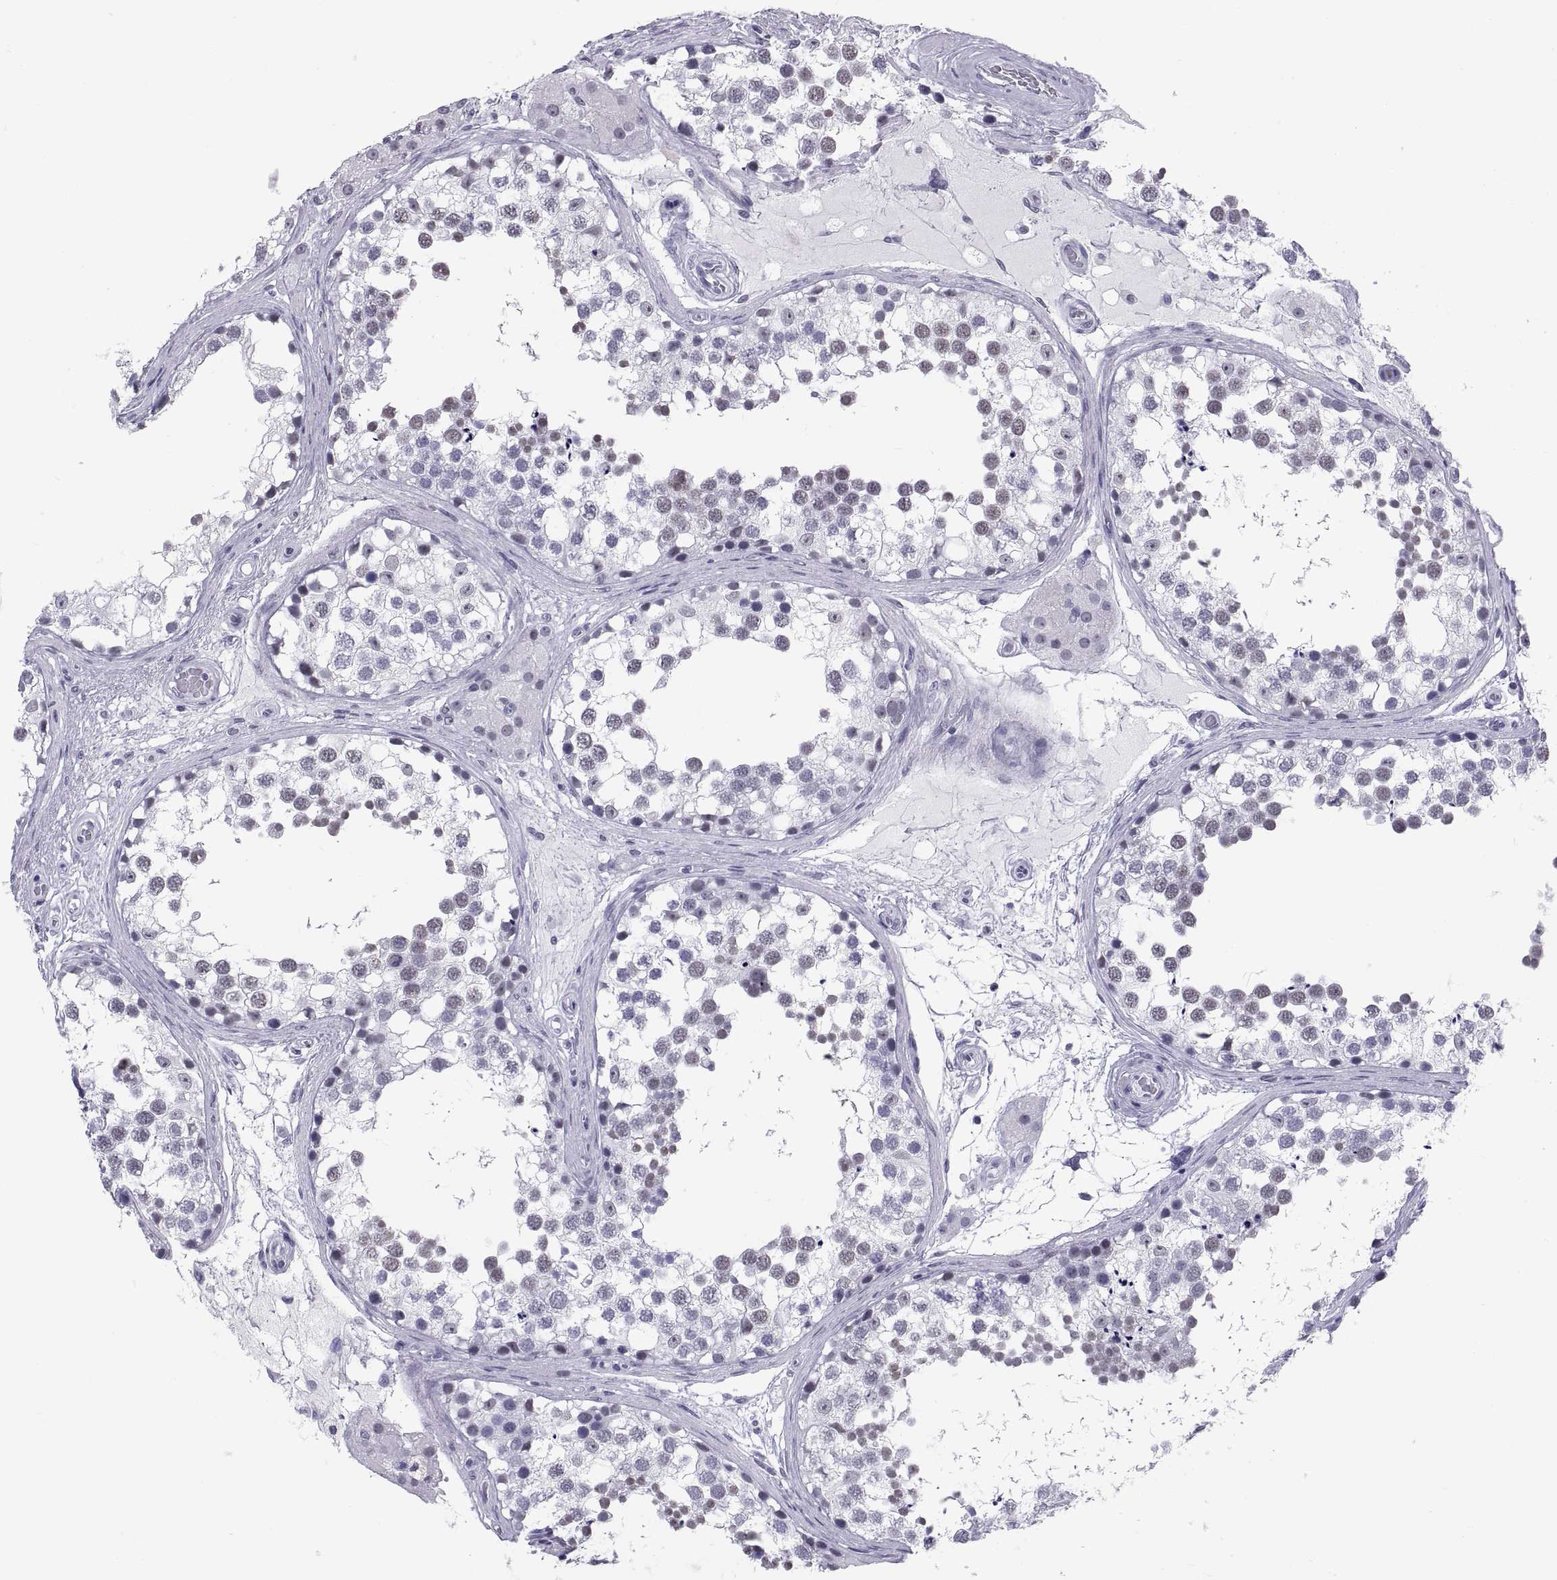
{"staining": {"intensity": "moderate", "quantity": "25%-75%", "location": "nuclear"}, "tissue": "testis", "cell_type": "Cells in seminiferous ducts", "image_type": "normal", "snomed": [{"axis": "morphology", "description": "Normal tissue, NOS"}, {"axis": "morphology", "description": "Seminoma, NOS"}, {"axis": "topography", "description": "Testis"}], "caption": "This image exhibits immunohistochemistry (IHC) staining of unremarkable testis, with medium moderate nuclear positivity in approximately 25%-75% of cells in seminiferous ducts.", "gene": "NEUROD6", "patient": {"sex": "male", "age": 65}}